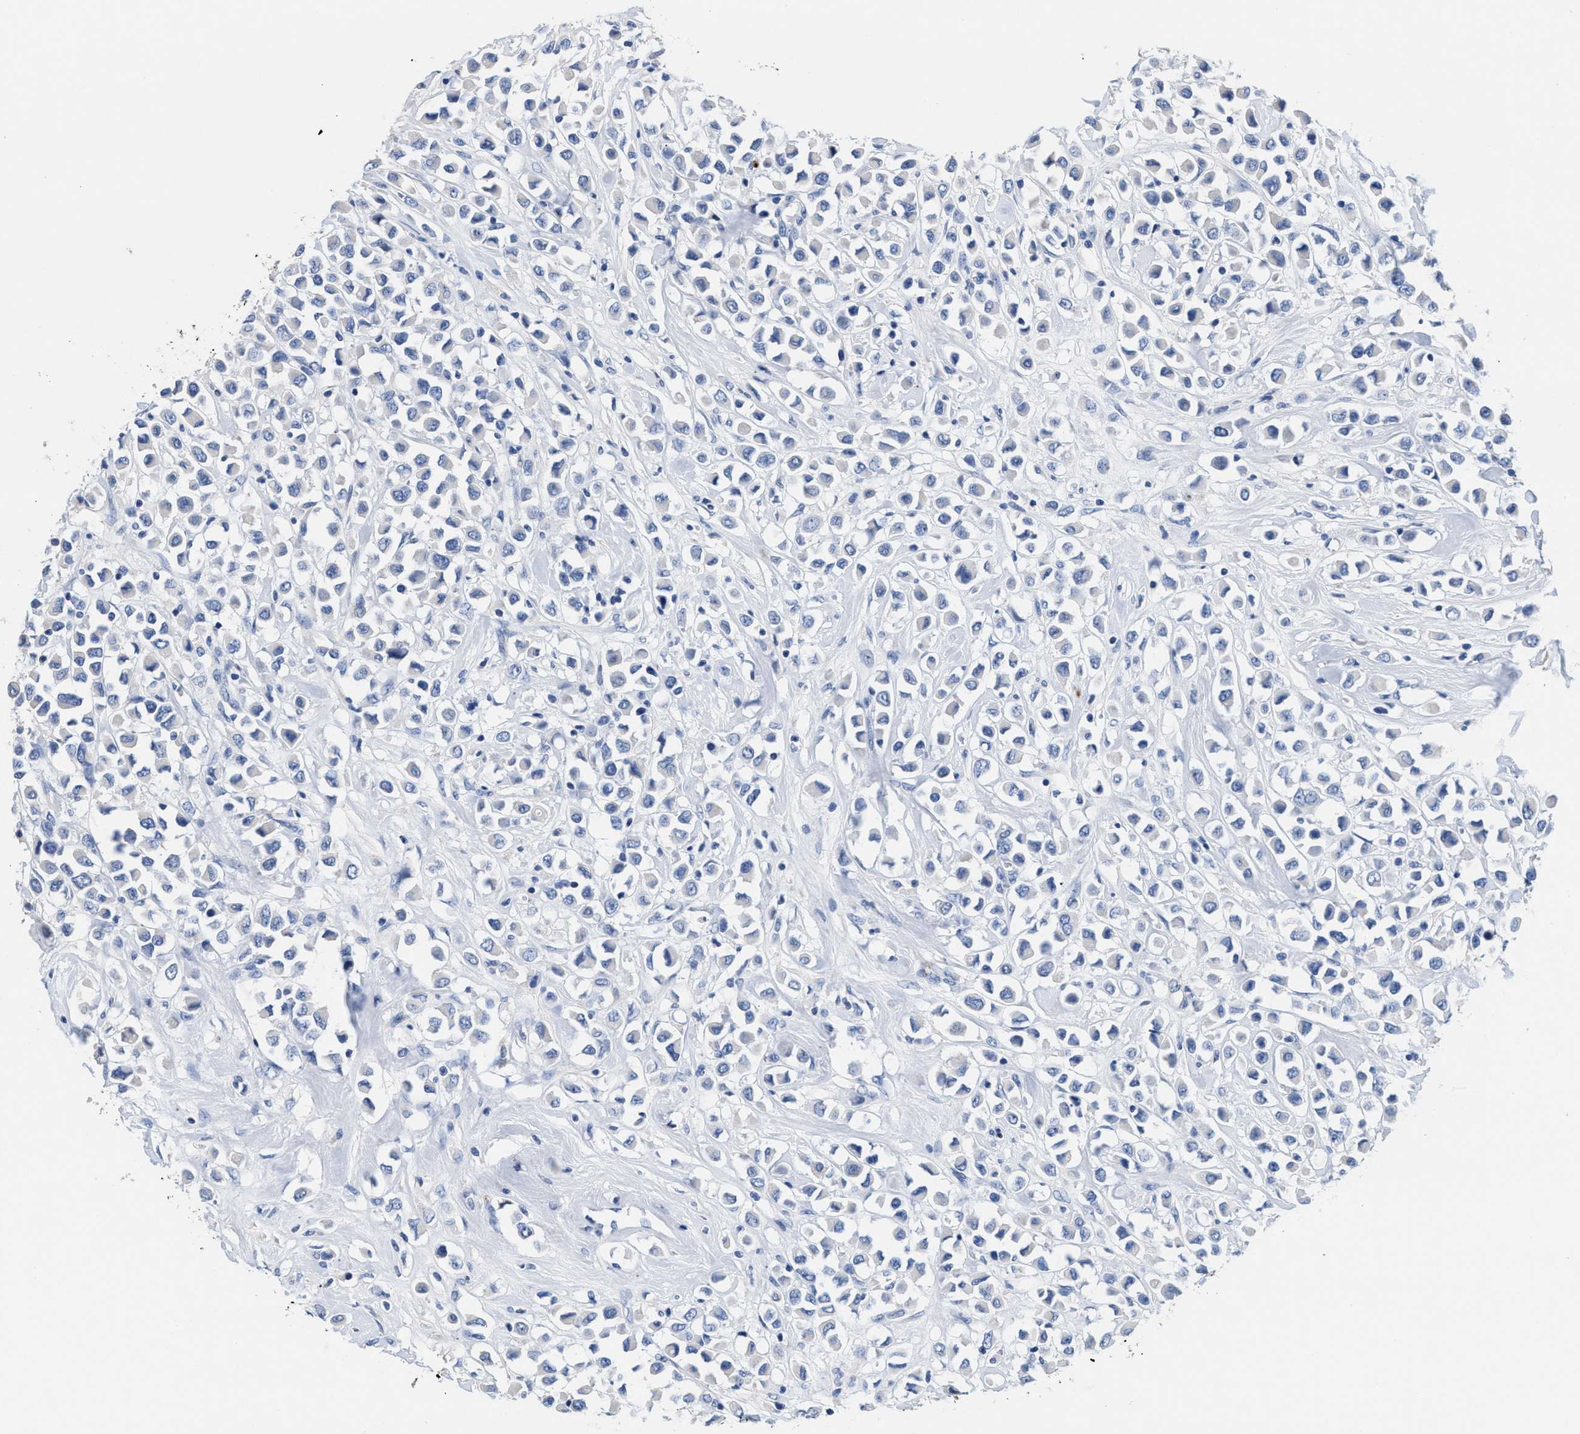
{"staining": {"intensity": "negative", "quantity": "none", "location": "none"}, "tissue": "breast cancer", "cell_type": "Tumor cells", "image_type": "cancer", "snomed": [{"axis": "morphology", "description": "Duct carcinoma"}, {"axis": "topography", "description": "Breast"}], "caption": "There is no significant staining in tumor cells of breast cancer (intraductal carcinoma). (DAB IHC visualized using brightfield microscopy, high magnification).", "gene": "SLFN13", "patient": {"sex": "female", "age": 61}}